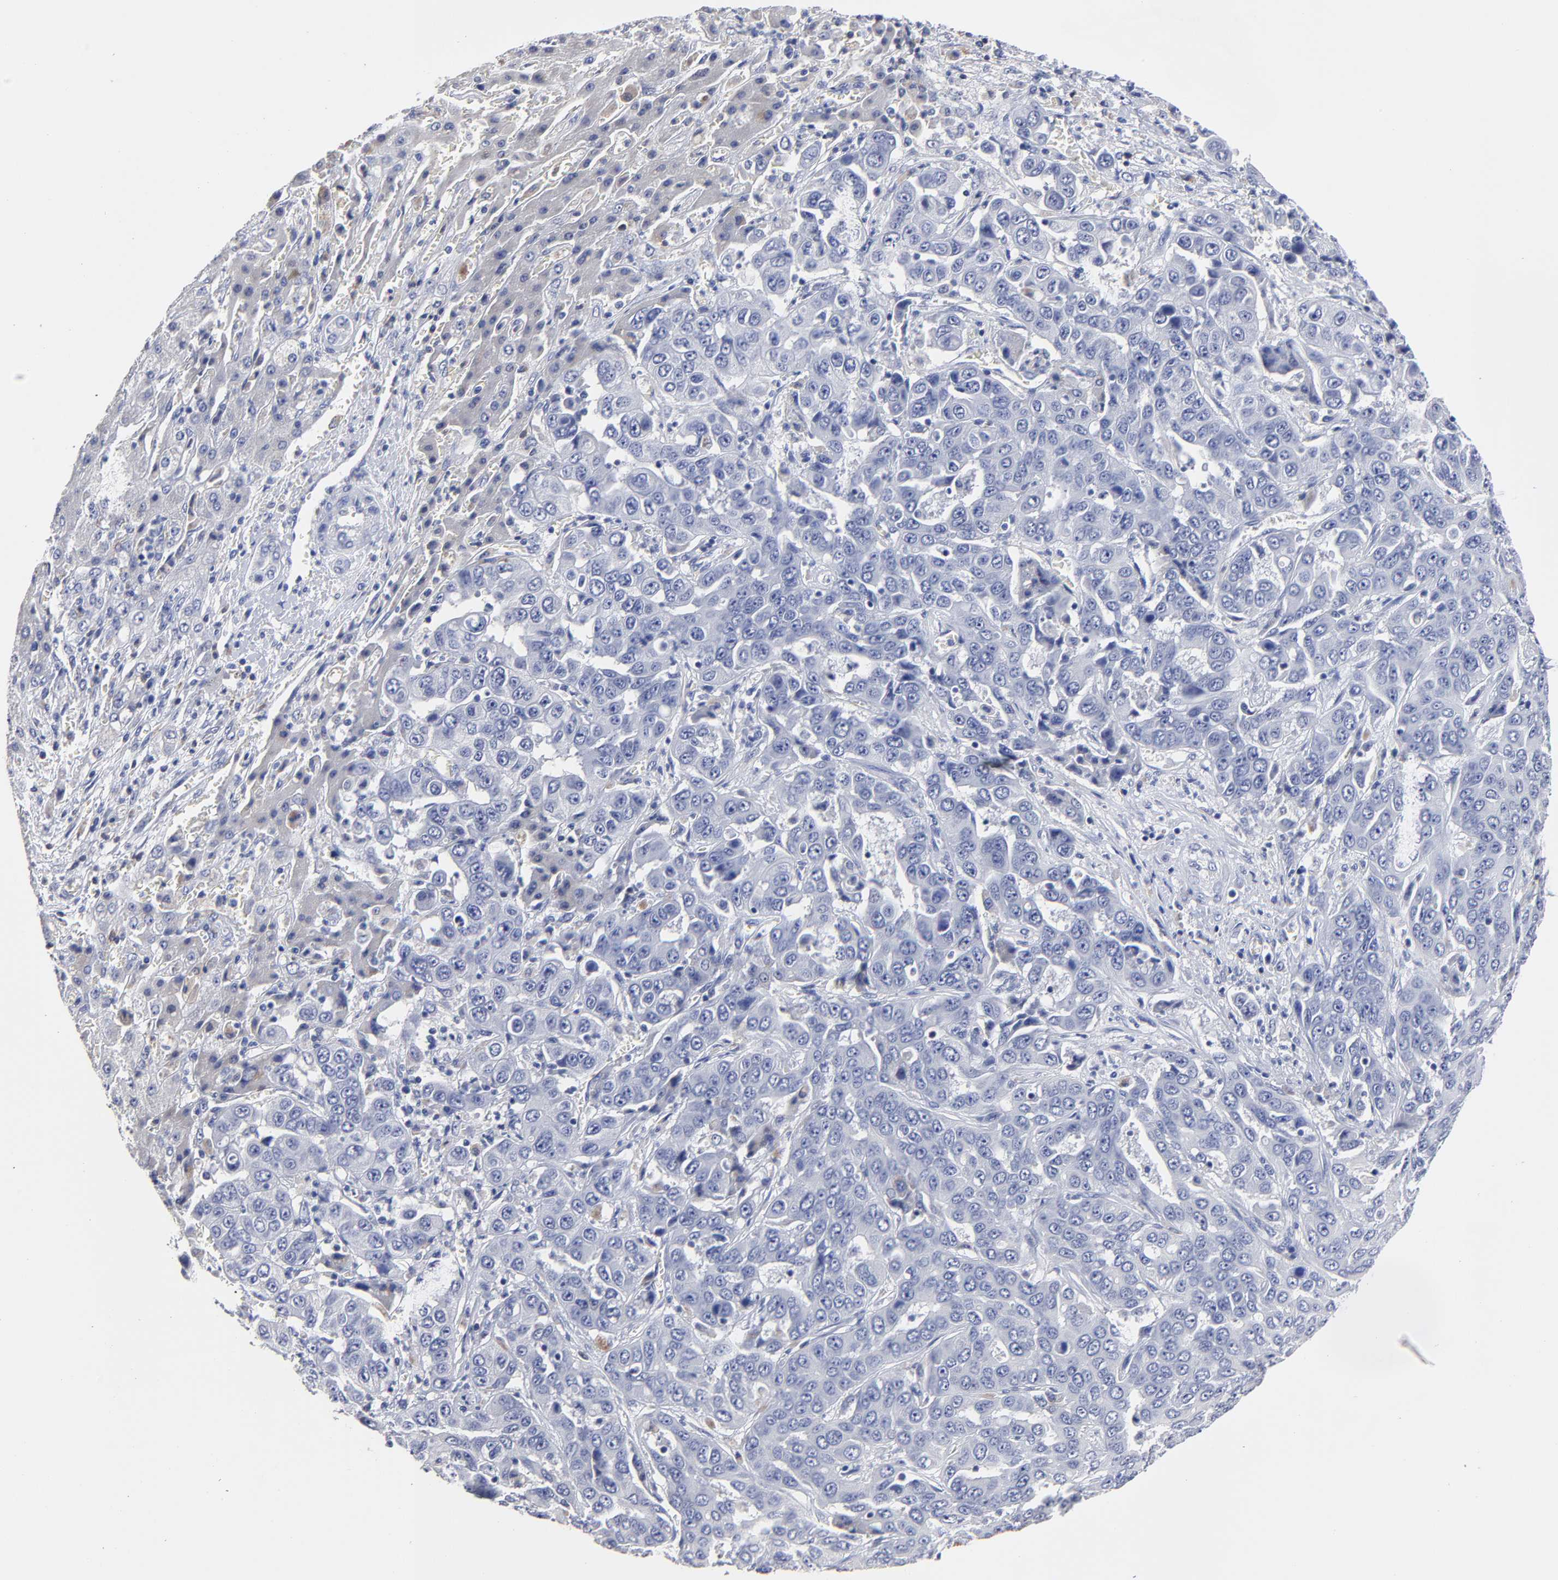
{"staining": {"intensity": "negative", "quantity": "none", "location": "none"}, "tissue": "liver cancer", "cell_type": "Tumor cells", "image_type": "cancer", "snomed": [{"axis": "morphology", "description": "Cholangiocarcinoma"}, {"axis": "topography", "description": "Liver"}], "caption": "The histopathology image displays no significant expression in tumor cells of liver cancer. (Brightfield microscopy of DAB IHC at high magnification).", "gene": "TRAT1", "patient": {"sex": "female", "age": 52}}